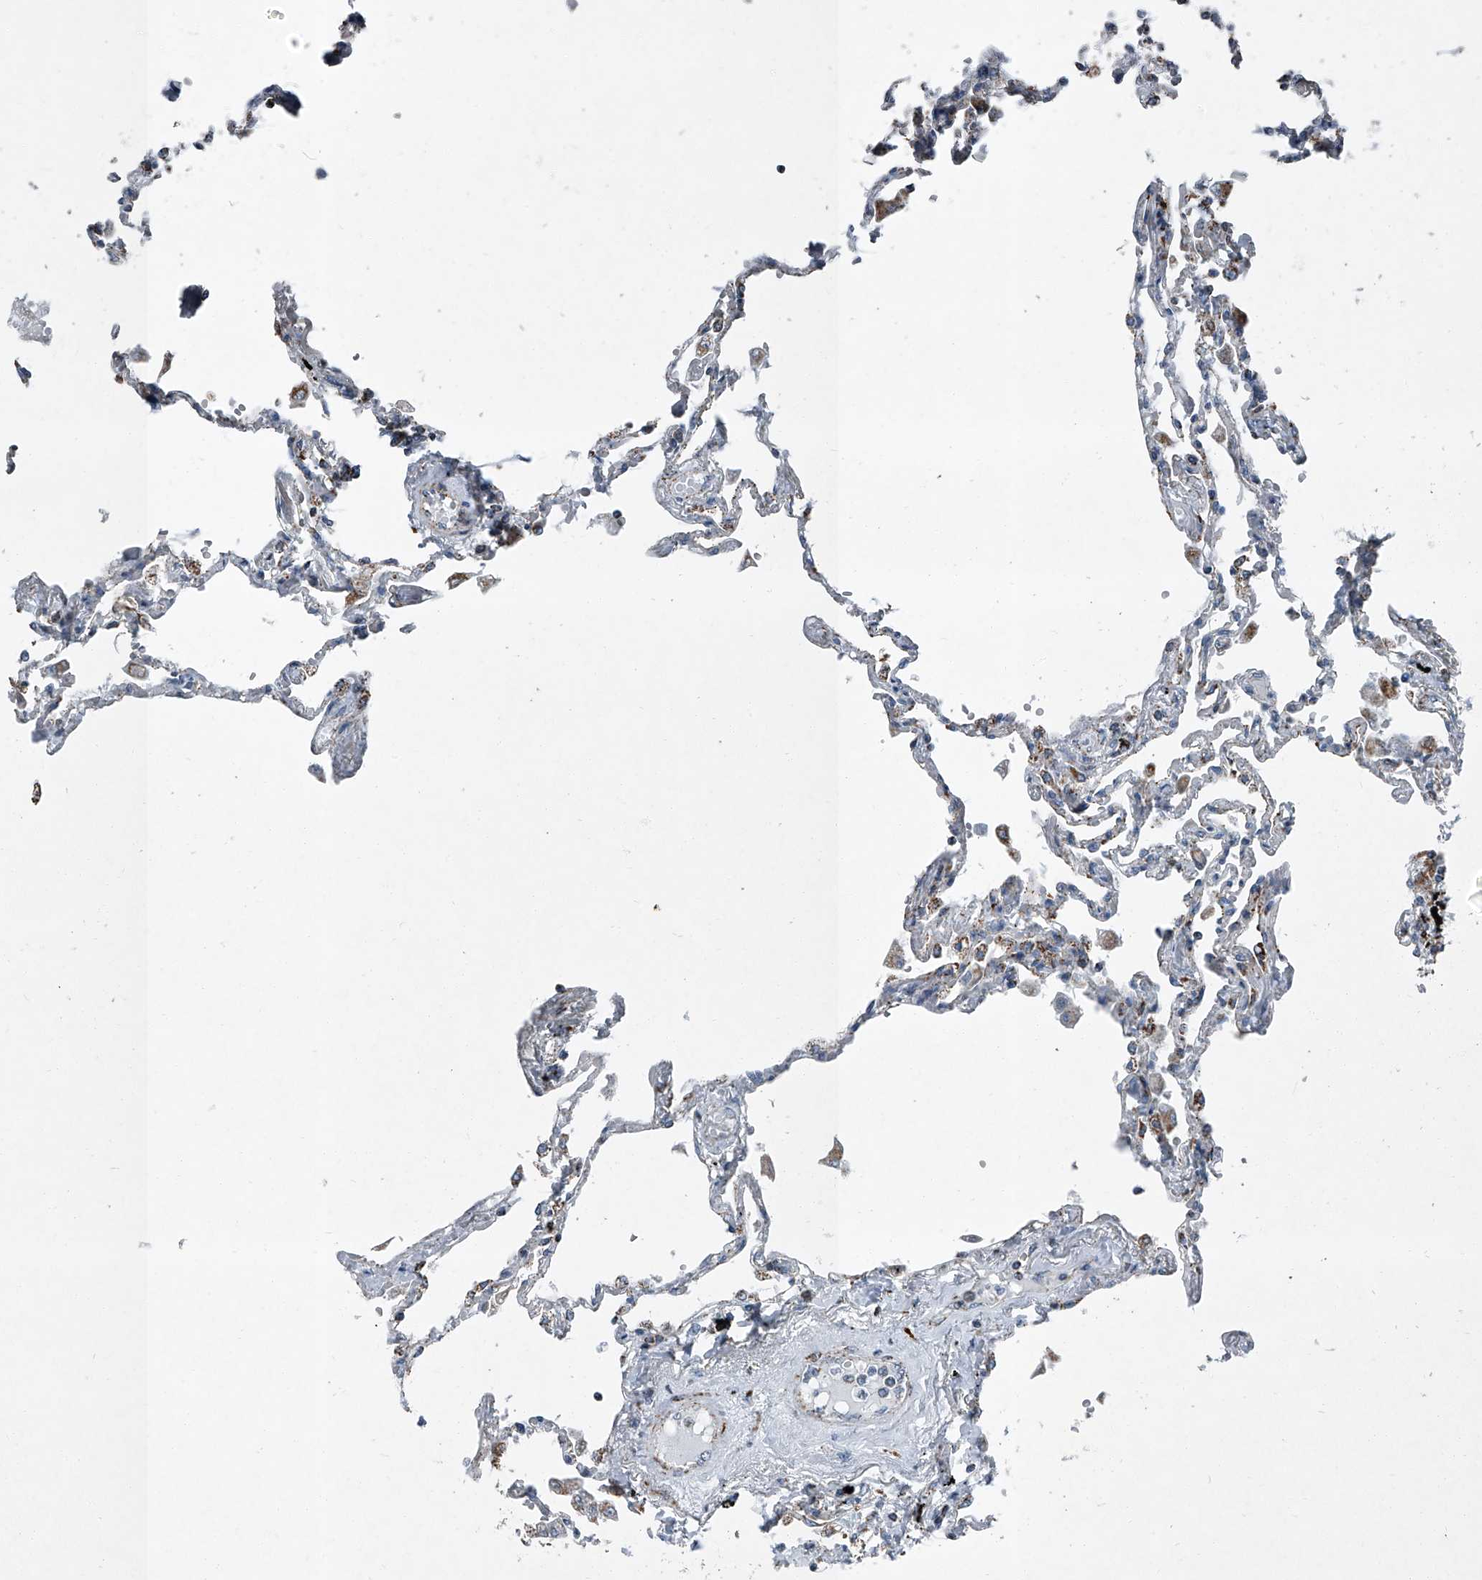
{"staining": {"intensity": "moderate", "quantity": "<25%", "location": "cytoplasmic/membranous"}, "tissue": "lung", "cell_type": "Alveolar cells", "image_type": "normal", "snomed": [{"axis": "morphology", "description": "Normal tissue, NOS"}, {"axis": "topography", "description": "Lung"}], "caption": "Protein expression analysis of benign lung exhibits moderate cytoplasmic/membranous expression in approximately <25% of alveolar cells.", "gene": "CHRNA7", "patient": {"sex": "female", "age": 67}}